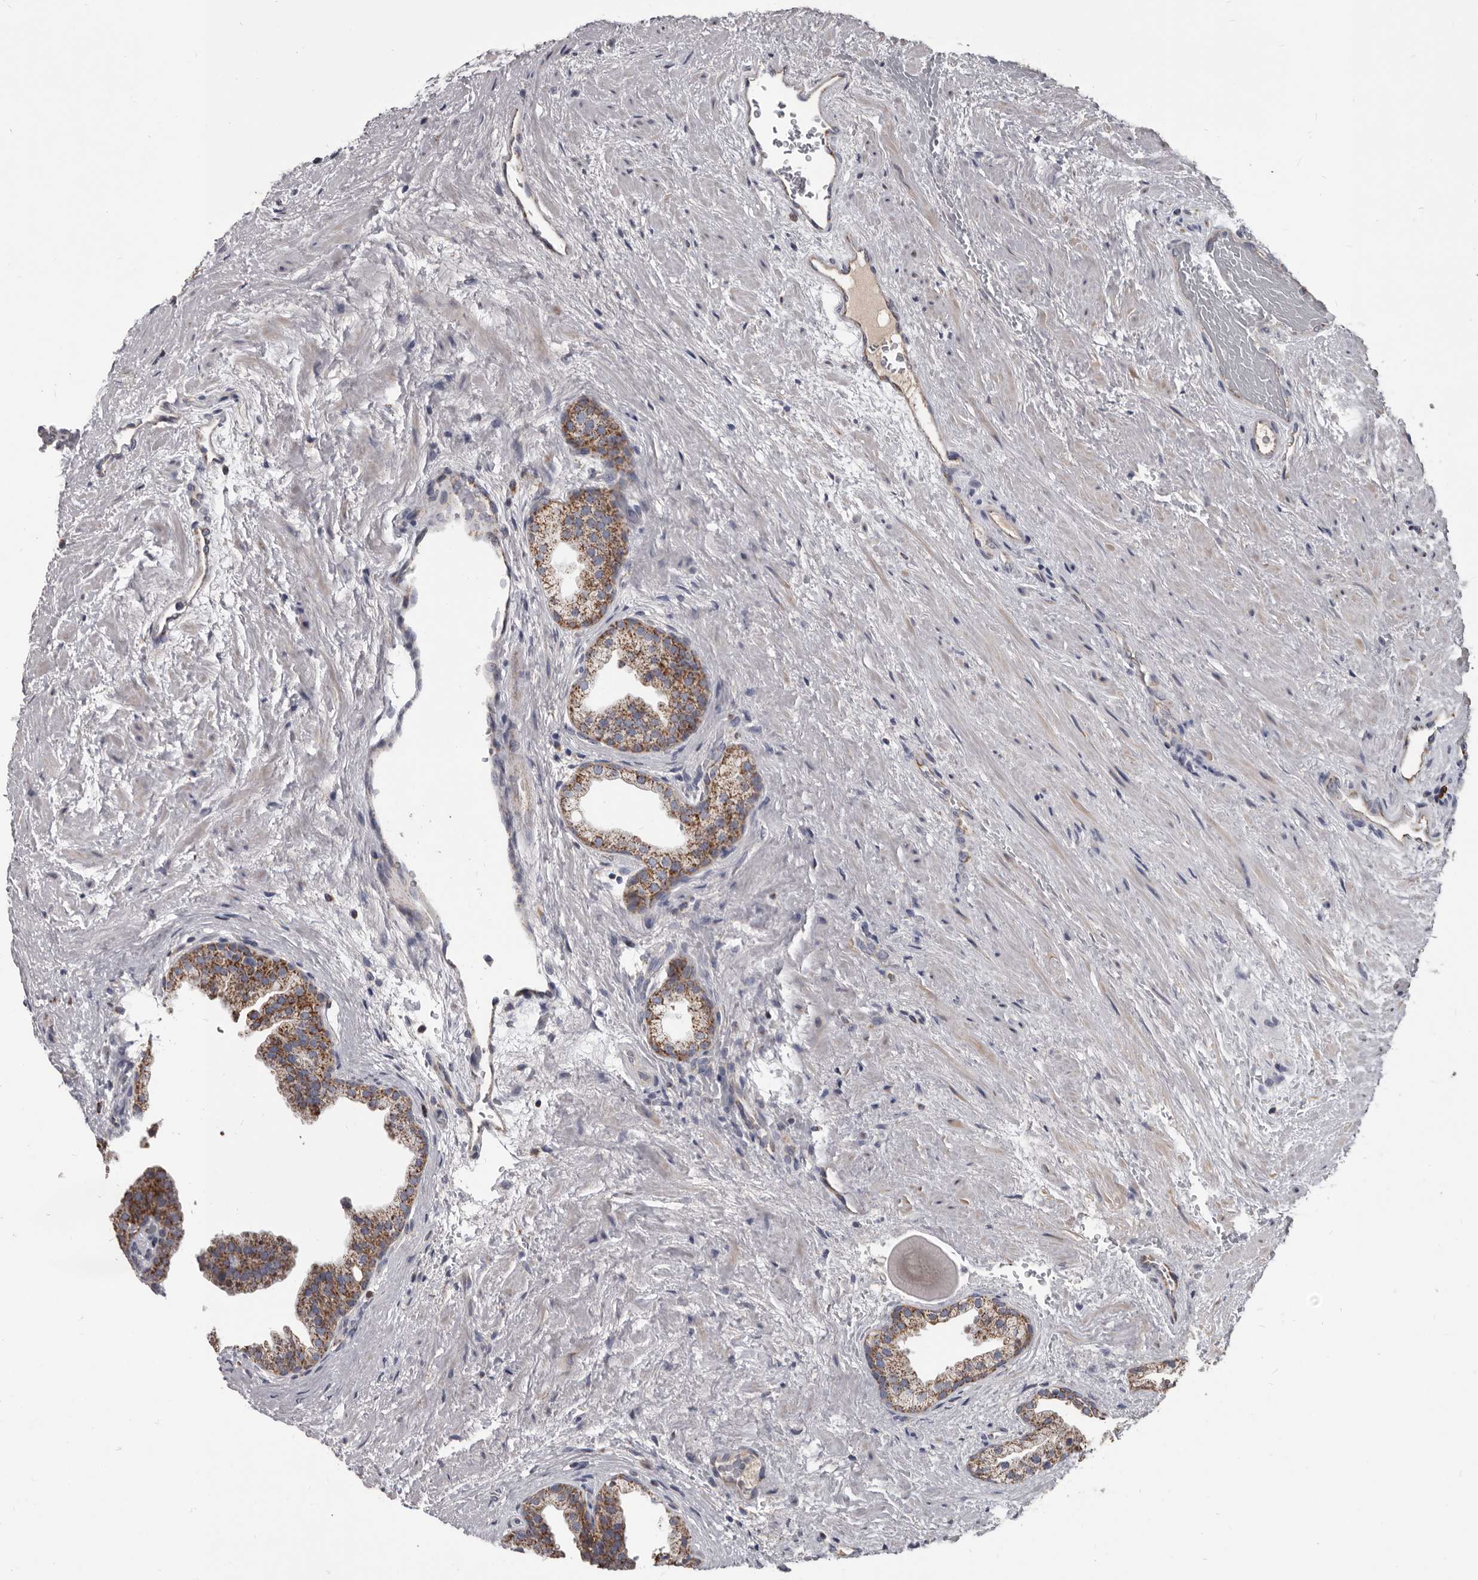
{"staining": {"intensity": "moderate", "quantity": ">75%", "location": "cytoplasmic/membranous"}, "tissue": "prostate", "cell_type": "Glandular cells", "image_type": "normal", "snomed": [{"axis": "morphology", "description": "Normal tissue, NOS"}, {"axis": "topography", "description": "Prostate"}], "caption": "Glandular cells display moderate cytoplasmic/membranous expression in approximately >75% of cells in normal prostate.", "gene": "ALDH5A1", "patient": {"sex": "male", "age": 48}}